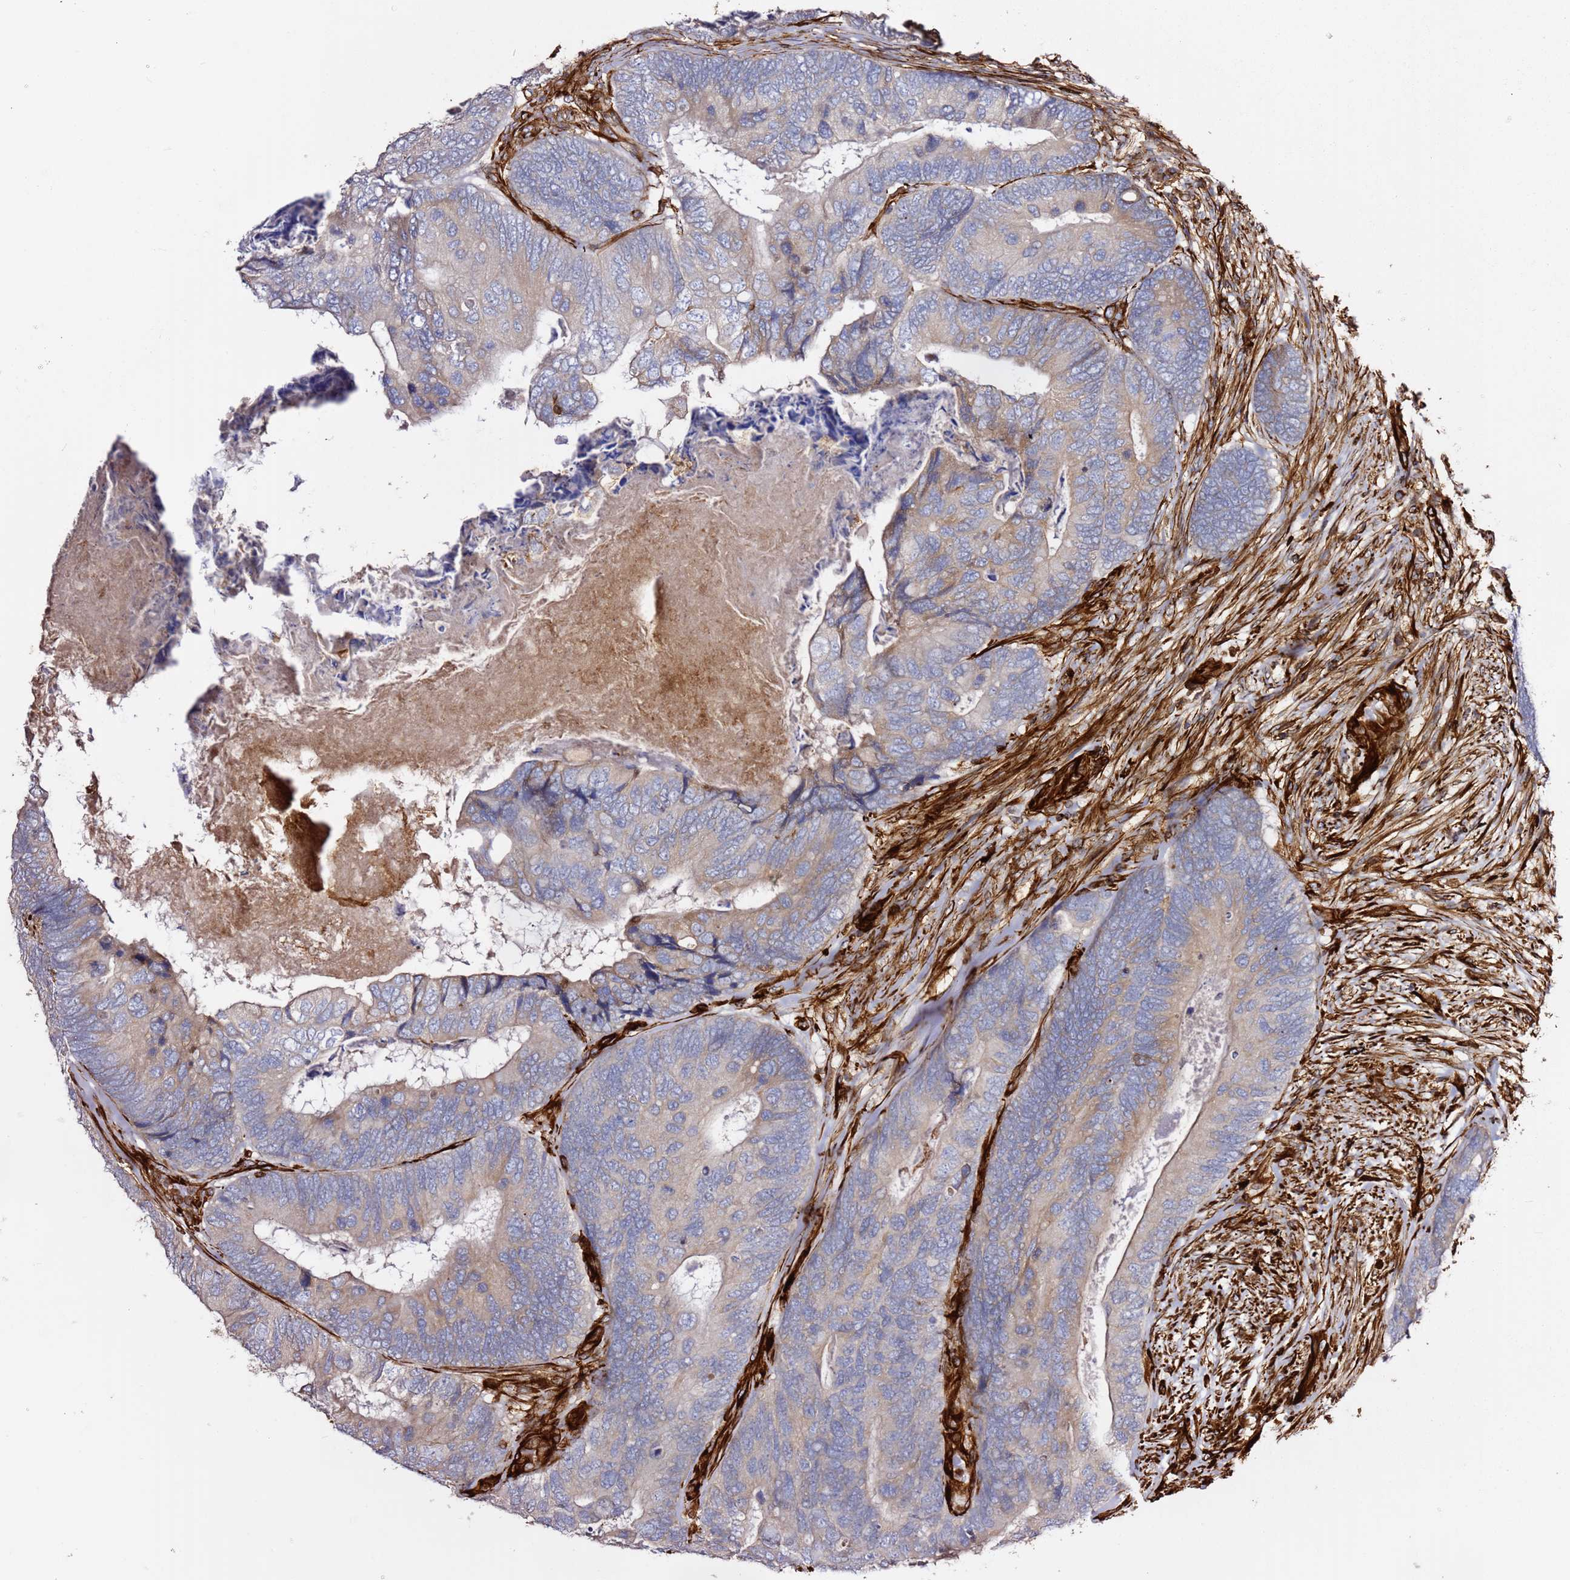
{"staining": {"intensity": "negative", "quantity": "none", "location": "none"}, "tissue": "colorectal cancer", "cell_type": "Tumor cells", "image_type": "cancer", "snomed": [{"axis": "morphology", "description": "Adenocarcinoma, NOS"}, {"axis": "topography", "description": "Colon"}], "caption": "Immunohistochemistry (IHC) of adenocarcinoma (colorectal) shows no expression in tumor cells. Brightfield microscopy of immunohistochemistry stained with DAB (brown) and hematoxylin (blue), captured at high magnification.", "gene": "MRGPRE", "patient": {"sex": "female", "age": 67}}